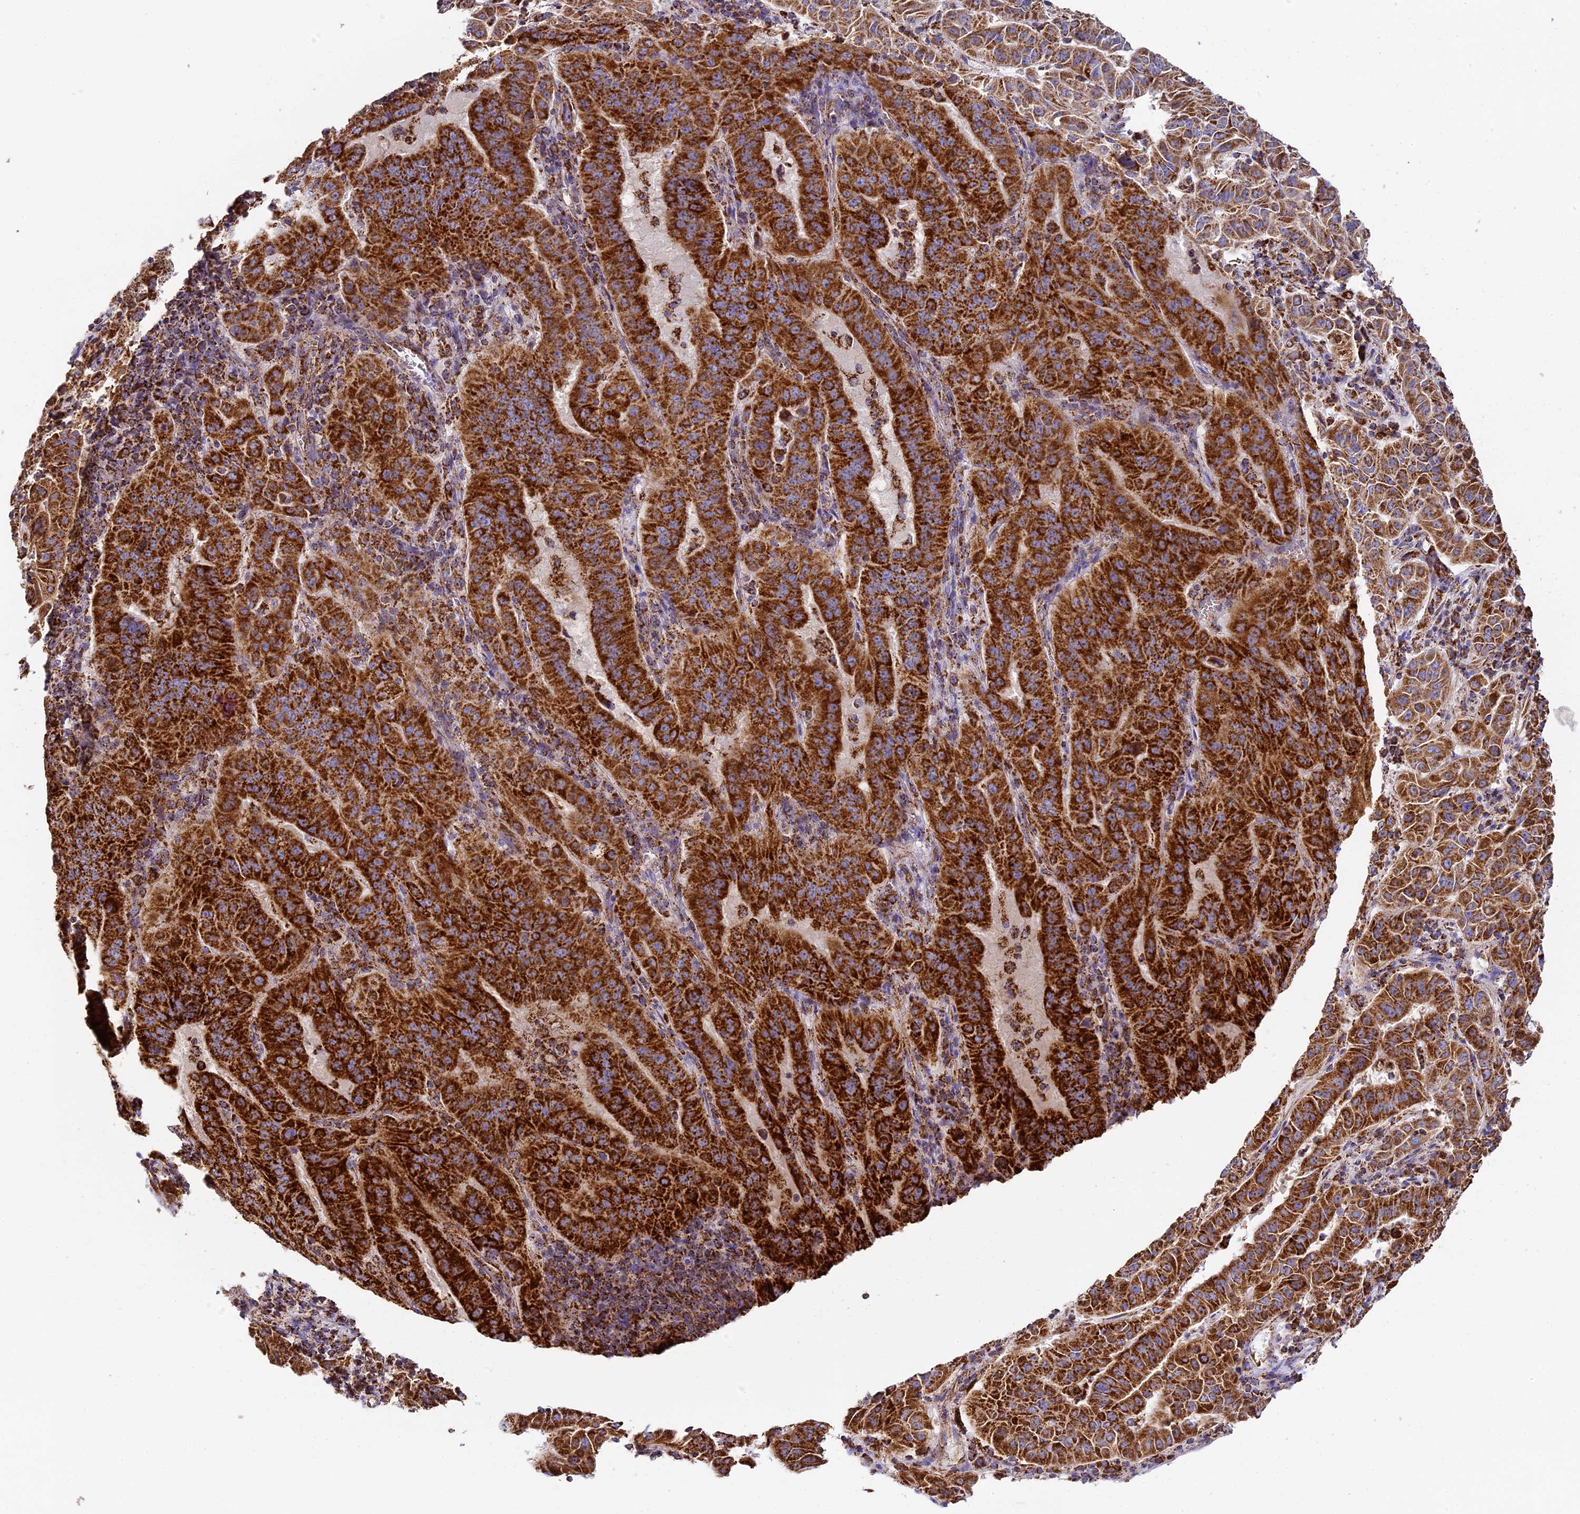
{"staining": {"intensity": "strong", "quantity": ">75%", "location": "cytoplasmic/membranous"}, "tissue": "pancreatic cancer", "cell_type": "Tumor cells", "image_type": "cancer", "snomed": [{"axis": "morphology", "description": "Adenocarcinoma, NOS"}, {"axis": "topography", "description": "Pancreas"}], "caption": "Protein staining shows strong cytoplasmic/membranous positivity in approximately >75% of tumor cells in pancreatic cancer. (Stains: DAB in brown, nuclei in blue, Microscopy: brightfield microscopy at high magnification).", "gene": "STK17A", "patient": {"sex": "male", "age": 63}}